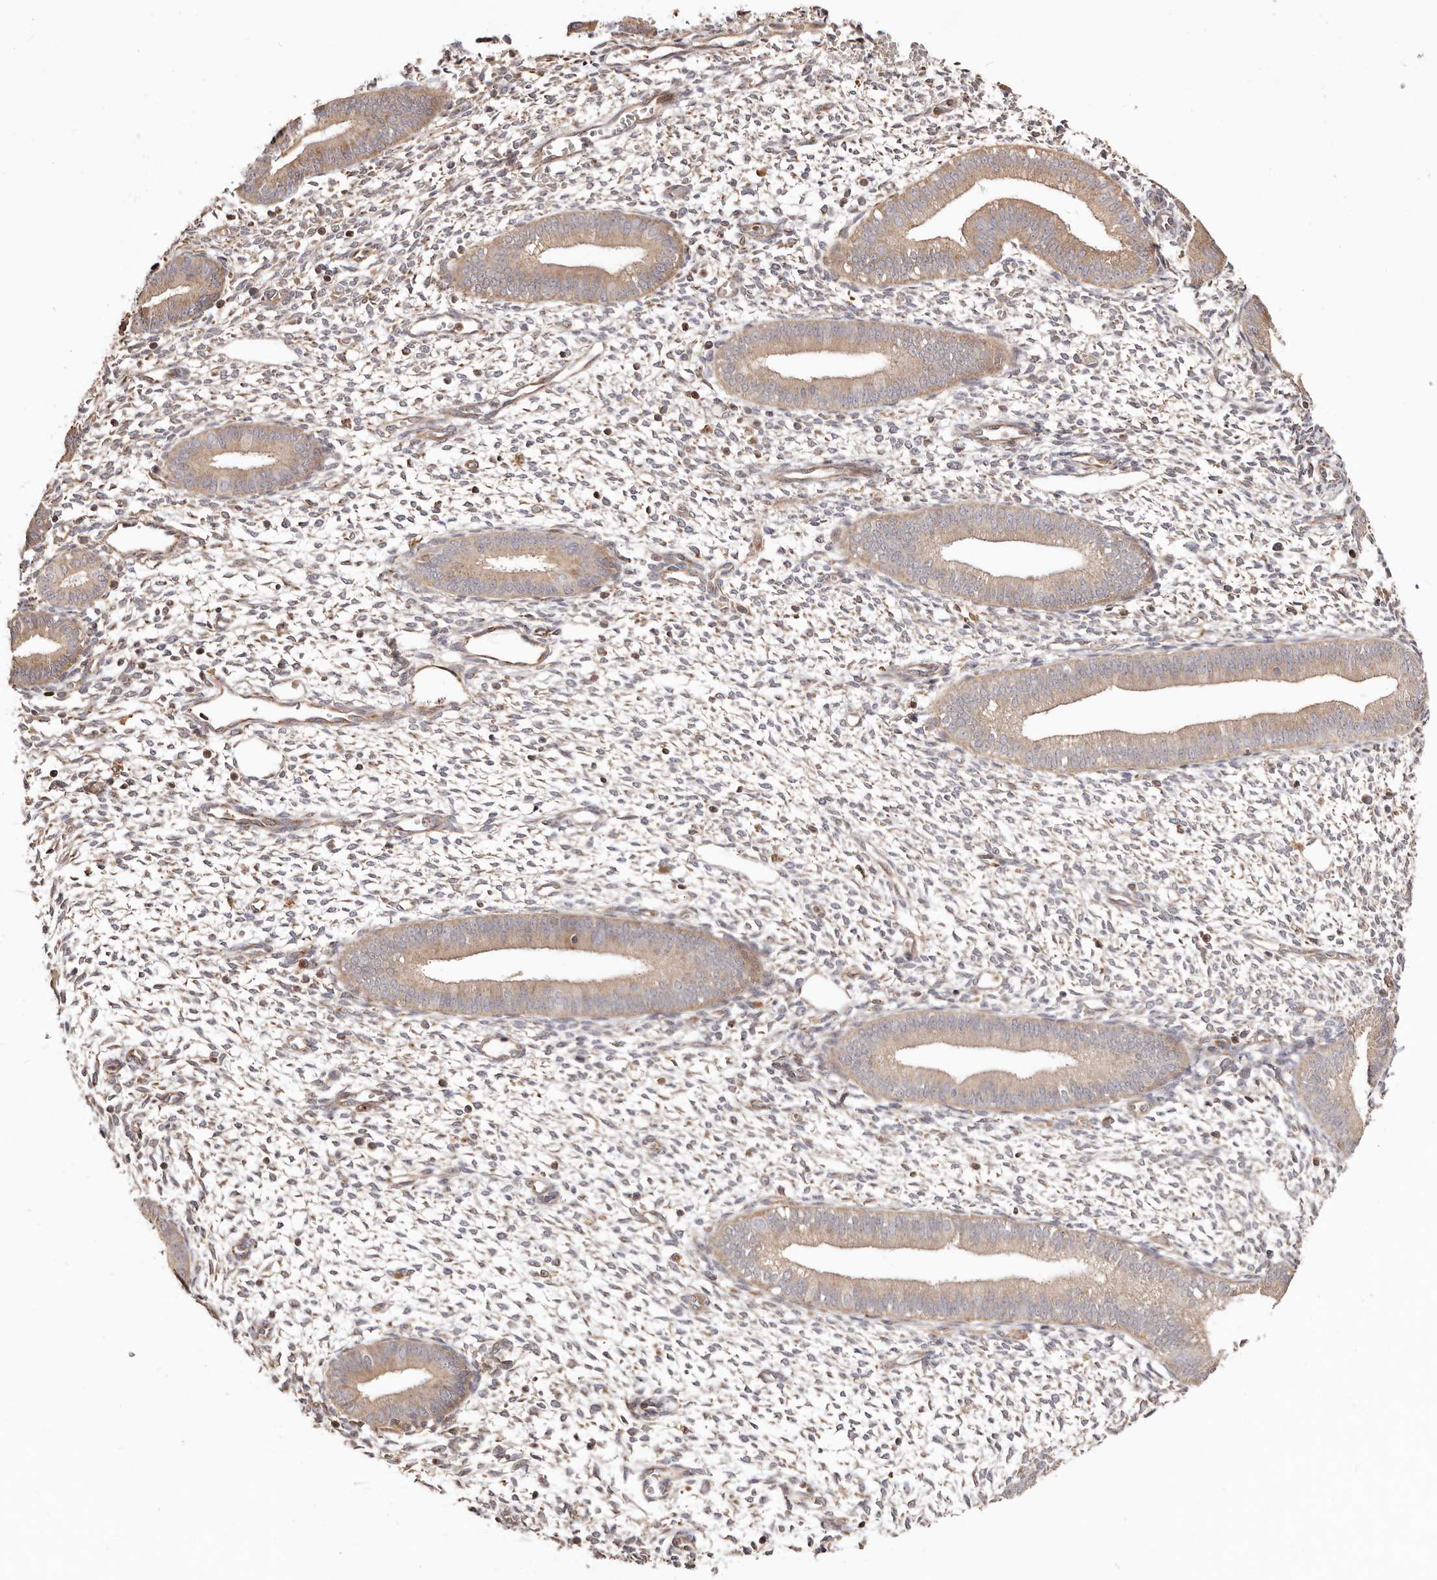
{"staining": {"intensity": "weak", "quantity": "25%-75%", "location": "cytoplasmic/membranous"}, "tissue": "endometrium", "cell_type": "Cells in endometrial stroma", "image_type": "normal", "snomed": [{"axis": "morphology", "description": "Normal tissue, NOS"}, {"axis": "topography", "description": "Endometrium"}], "caption": "DAB (3,3'-diaminobenzidine) immunohistochemical staining of unremarkable endometrium reveals weak cytoplasmic/membranous protein positivity in about 25%-75% of cells in endometrial stroma.", "gene": "MAPK1", "patient": {"sex": "female", "age": 46}}